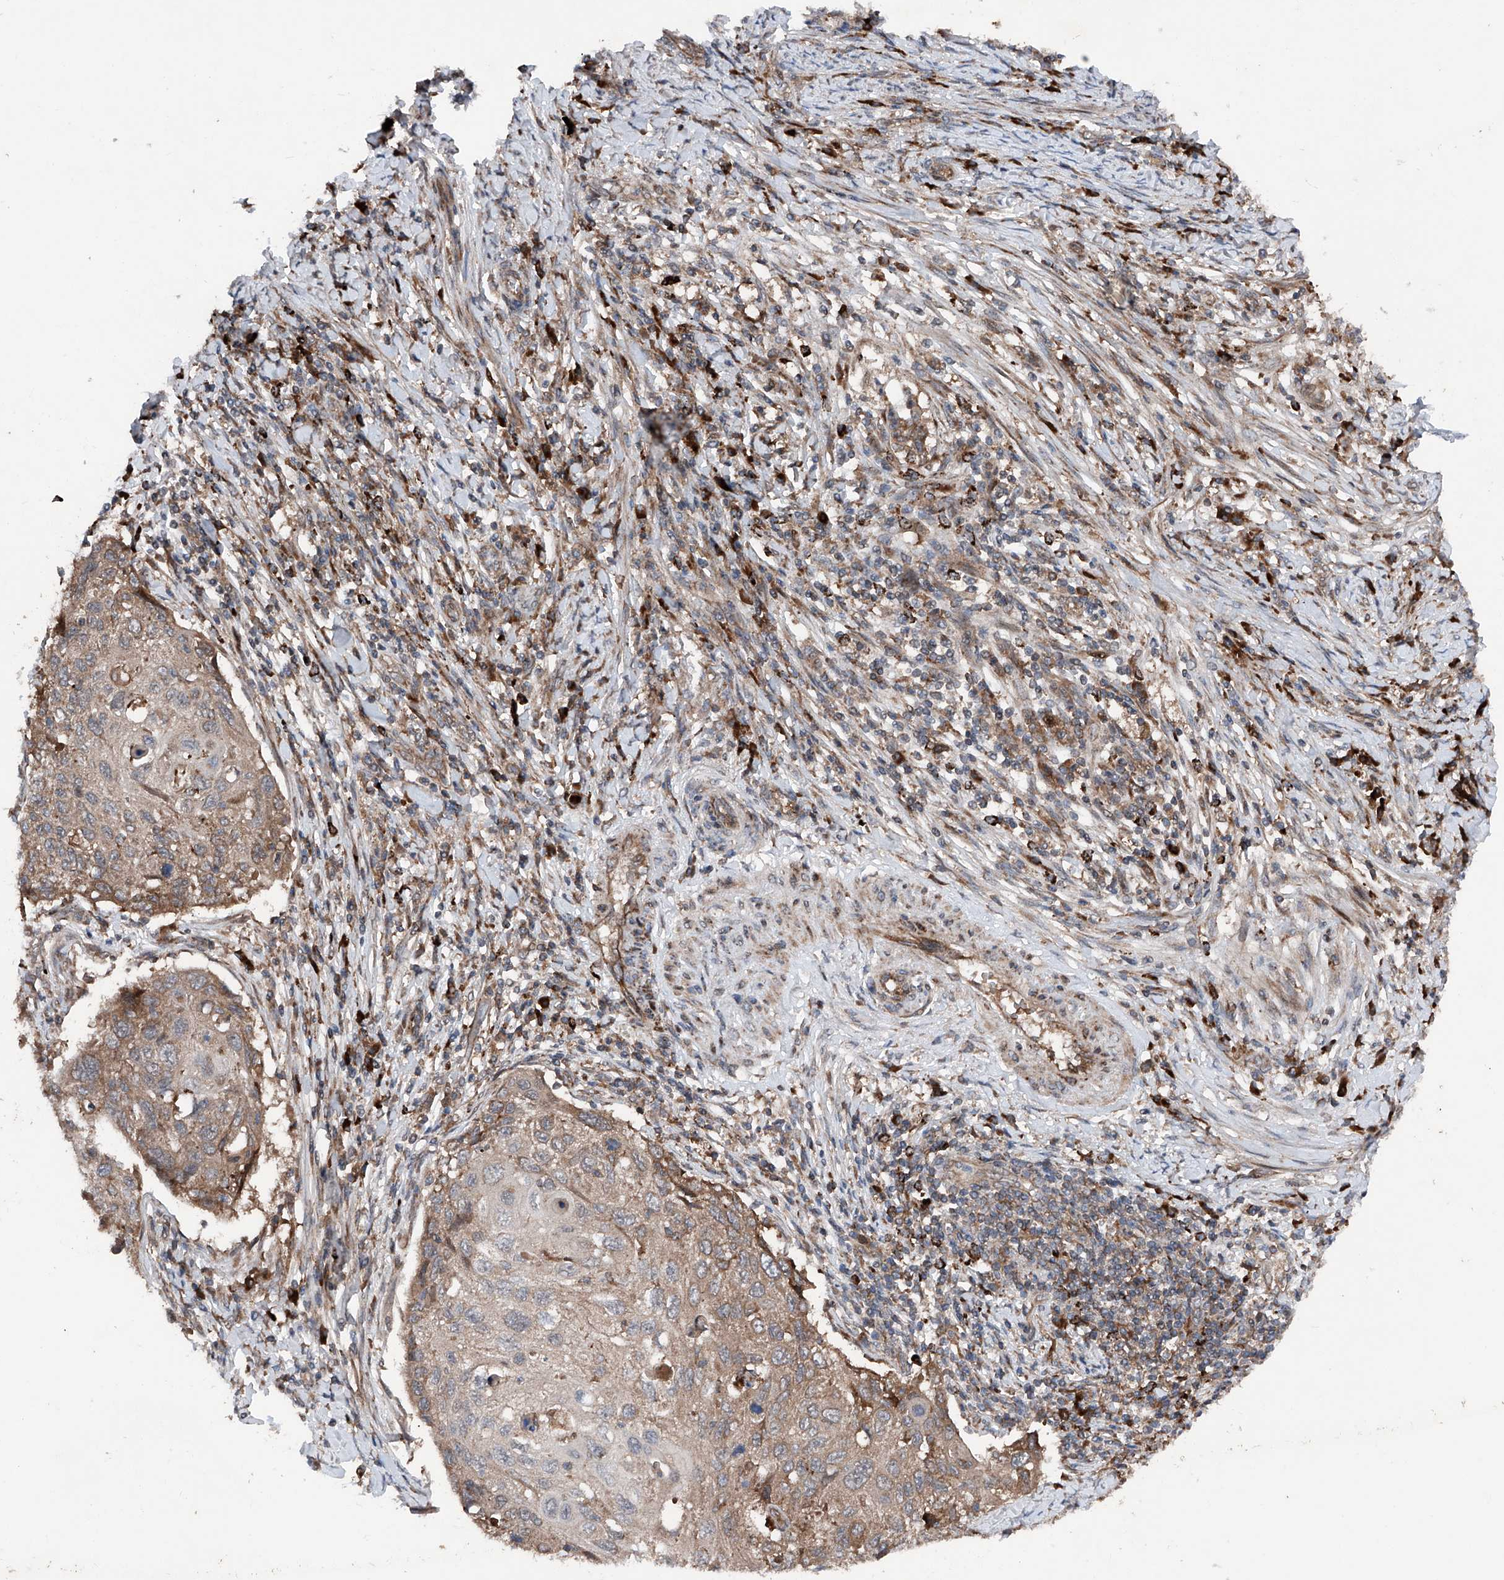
{"staining": {"intensity": "moderate", "quantity": ">75%", "location": "cytoplasmic/membranous"}, "tissue": "cervical cancer", "cell_type": "Tumor cells", "image_type": "cancer", "snomed": [{"axis": "morphology", "description": "Squamous cell carcinoma, NOS"}, {"axis": "topography", "description": "Cervix"}], "caption": "DAB immunohistochemical staining of human squamous cell carcinoma (cervical) reveals moderate cytoplasmic/membranous protein staining in about >75% of tumor cells.", "gene": "DAD1", "patient": {"sex": "female", "age": 70}}